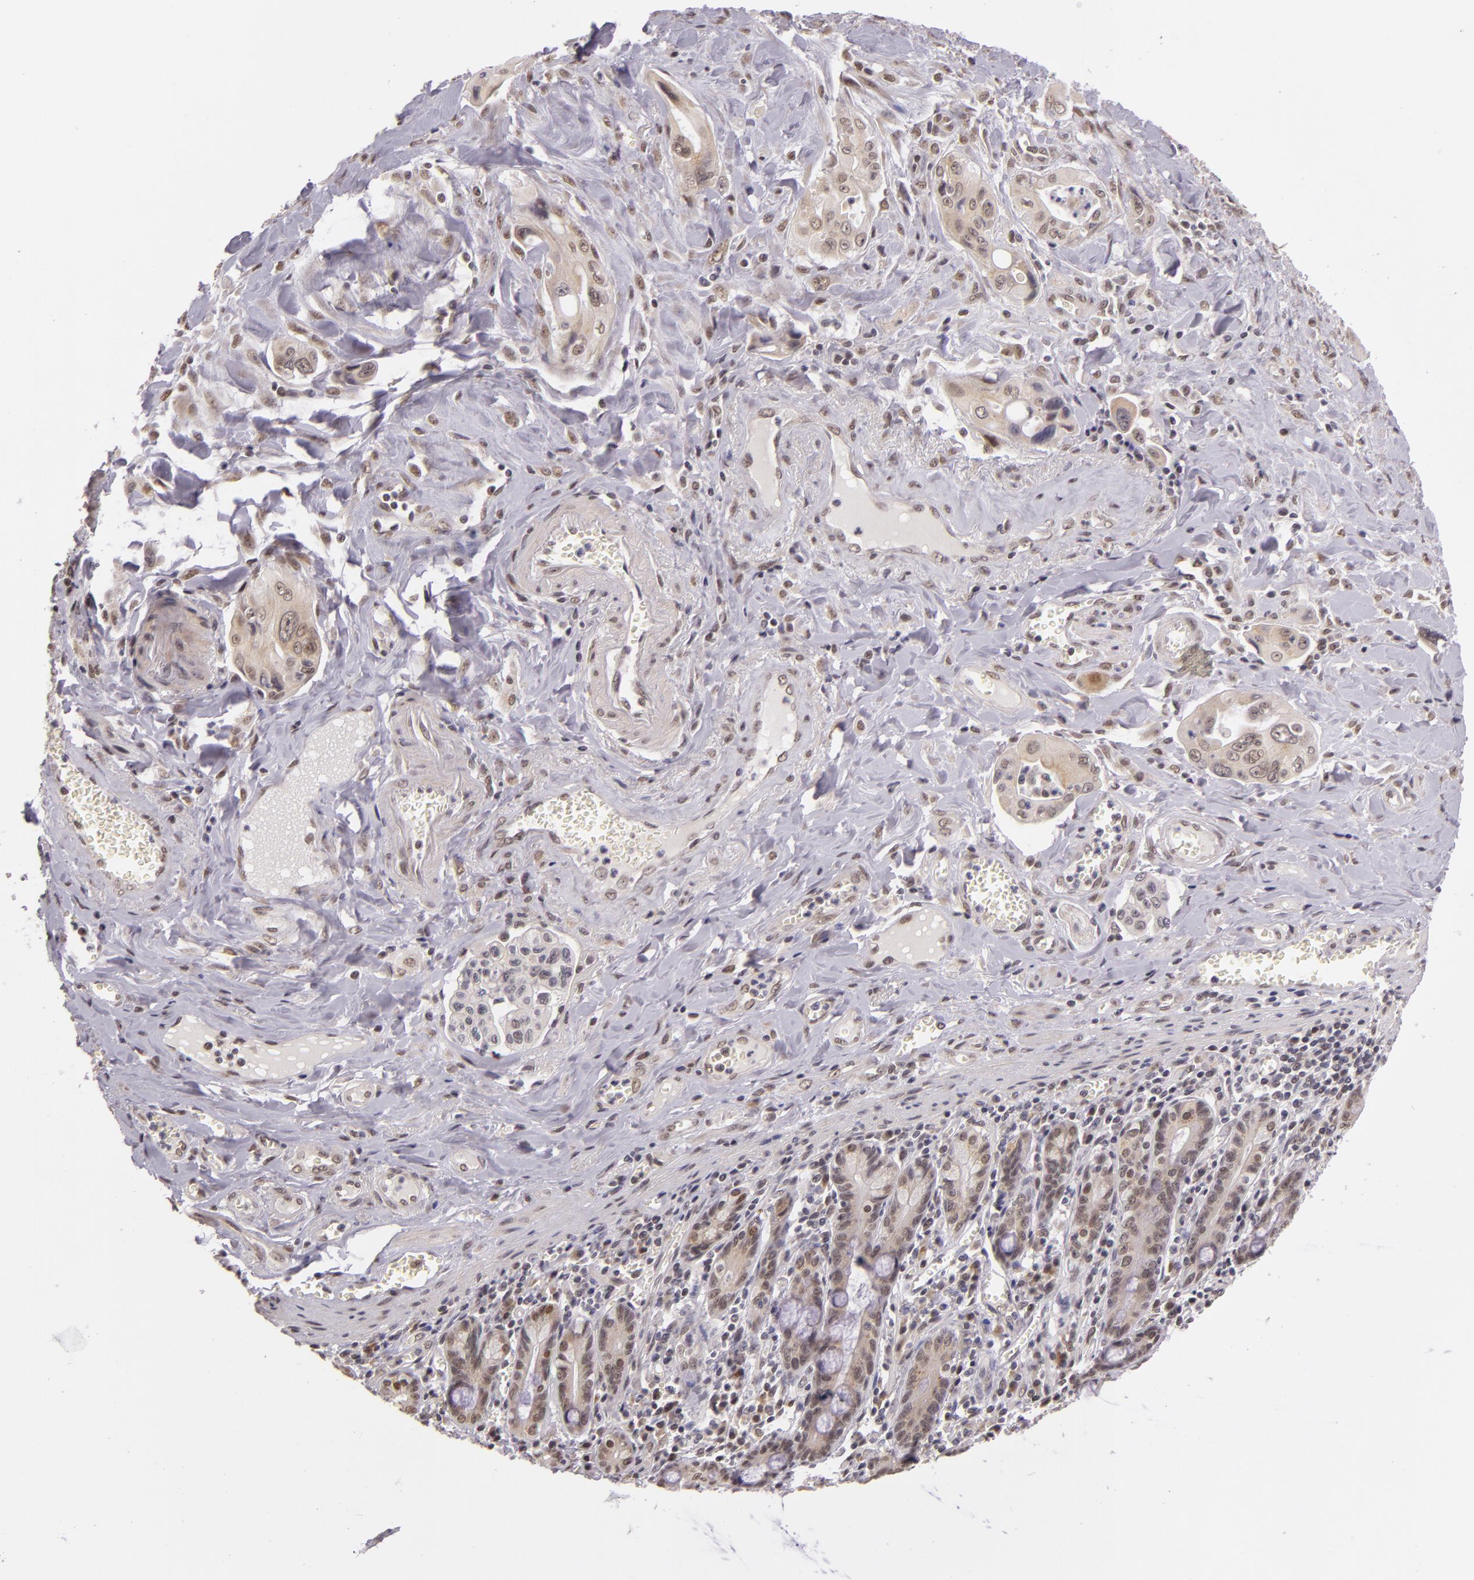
{"staining": {"intensity": "weak", "quantity": "25%-75%", "location": "nuclear"}, "tissue": "pancreatic cancer", "cell_type": "Tumor cells", "image_type": "cancer", "snomed": [{"axis": "morphology", "description": "Adenocarcinoma, NOS"}, {"axis": "topography", "description": "Pancreas"}], "caption": "An IHC micrograph of neoplastic tissue is shown. Protein staining in brown shows weak nuclear positivity in pancreatic adenocarcinoma within tumor cells.", "gene": "ALX1", "patient": {"sex": "male", "age": 77}}